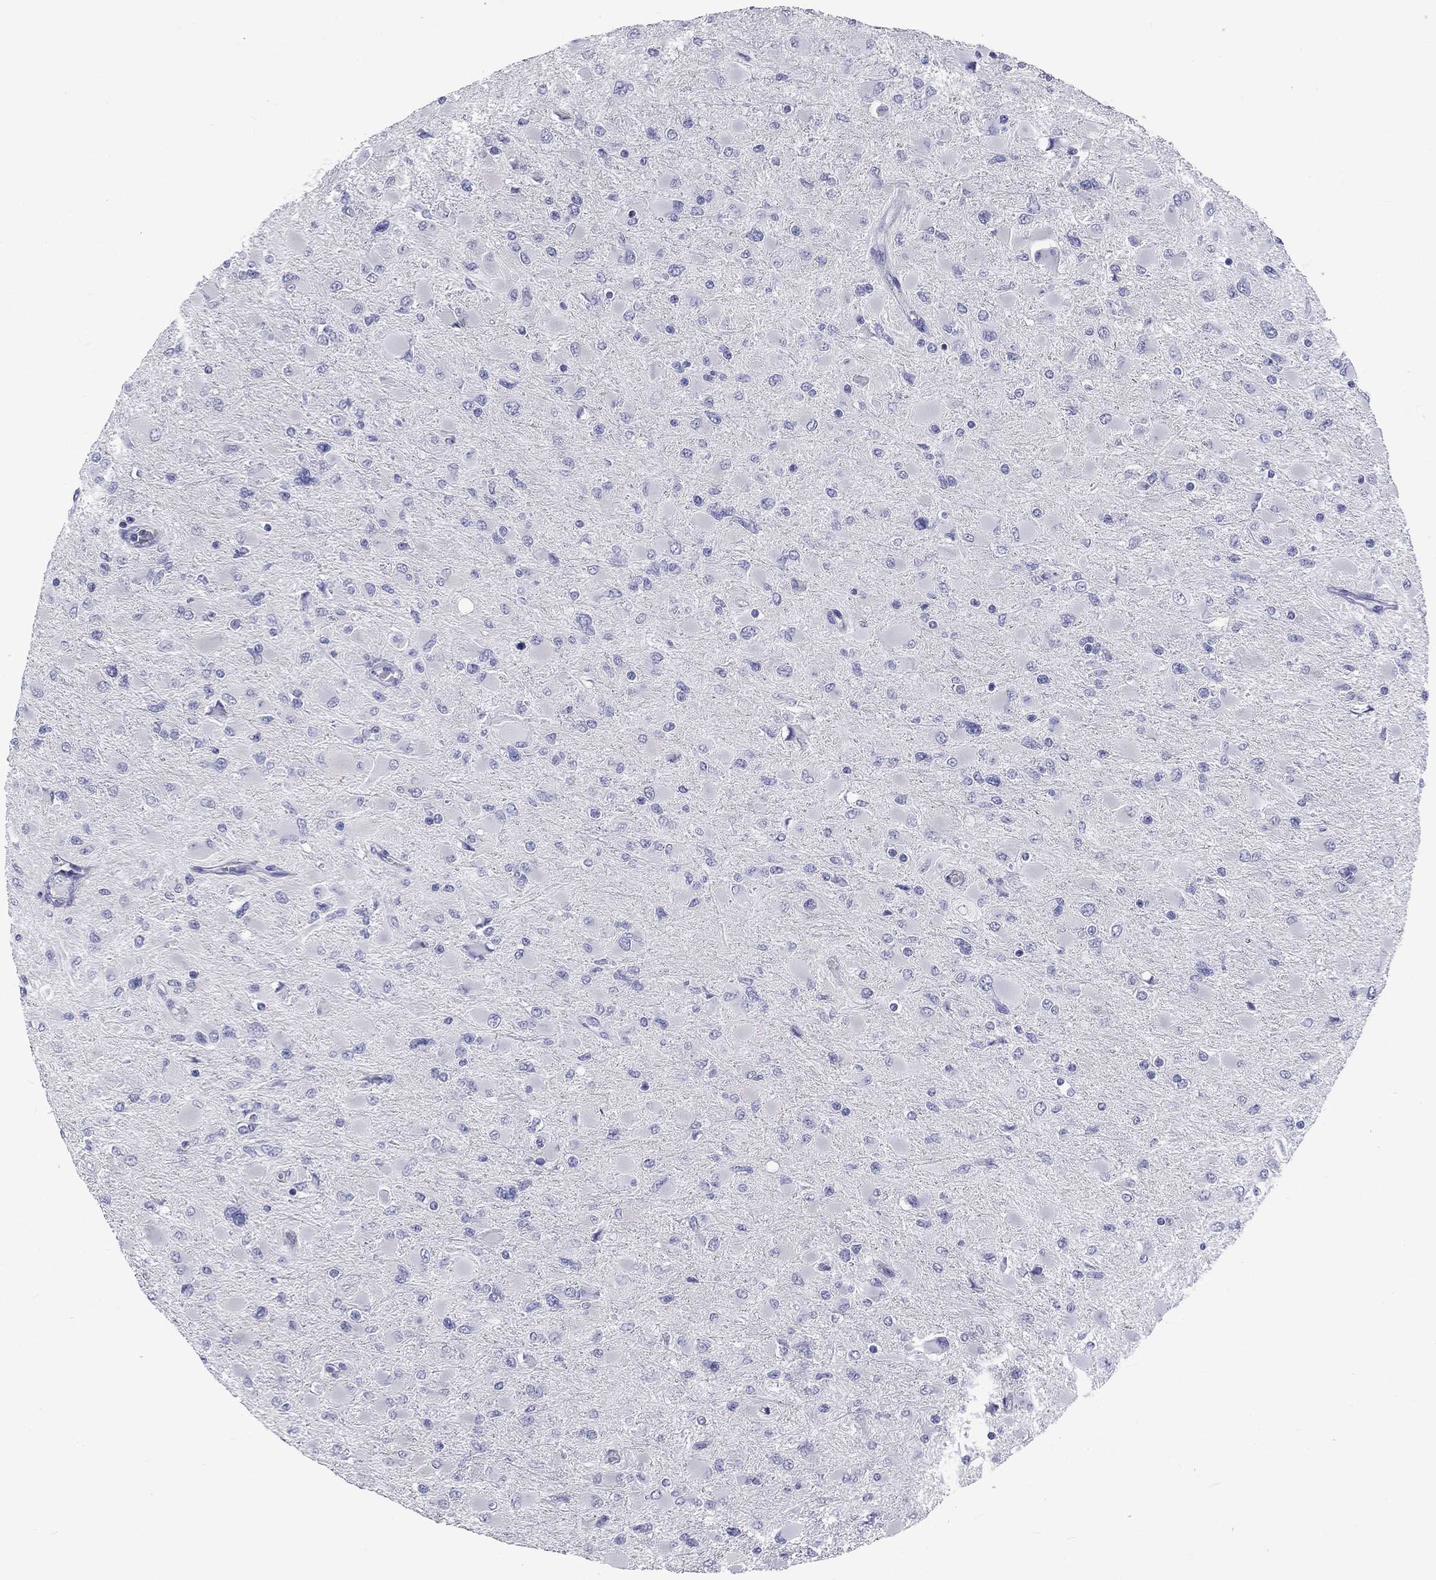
{"staining": {"intensity": "negative", "quantity": "none", "location": "none"}, "tissue": "glioma", "cell_type": "Tumor cells", "image_type": "cancer", "snomed": [{"axis": "morphology", "description": "Glioma, malignant, High grade"}, {"axis": "topography", "description": "Cerebral cortex"}], "caption": "Glioma was stained to show a protein in brown. There is no significant staining in tumor cells. (Brightfield microscopy of DAB (3,3'-diaminobenzidine) immunohistochemistry (IHC) at high magnification).", "gene": "DNALI1", "patient": {"sex": "female", "age": 36}}